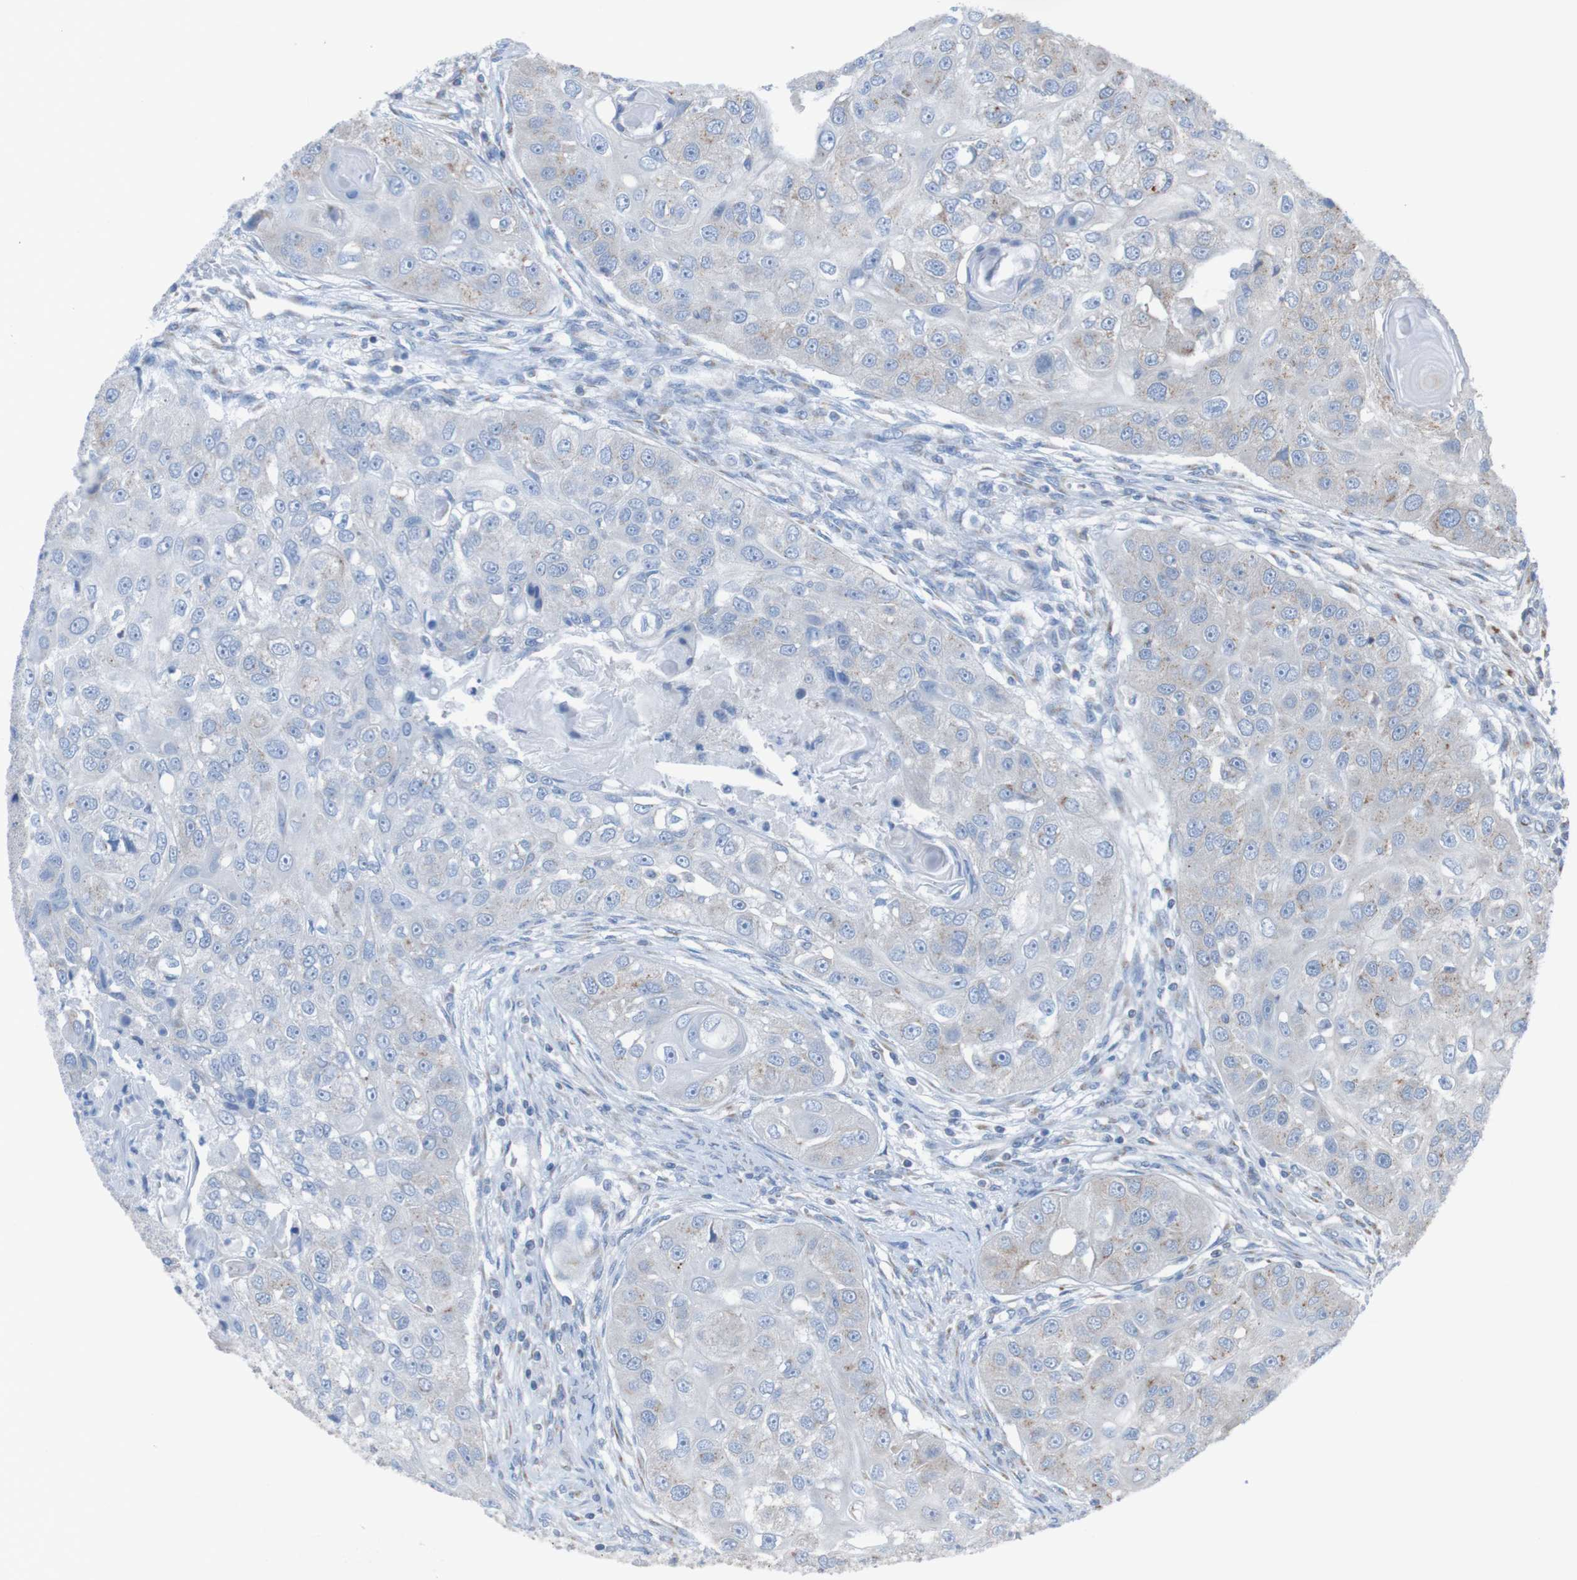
{"staining": {"intensity": "weak", "quantity": "<25%", "location": "cytoplasmic/membranous"}, "tissue": "head and neck cancer", "cell_type": "Tumor cells", "image_type": "cancer", "snomed": [{"axis": "morphology", "description": "Normal tissue, NOS"}, {"axis": "morphology", "description": "Squamous cell carcinoma, NOS"}, {"axis": "topography", "description": "Skeletal muscle"}, {"axis": "topography", "description": "Head-Neck"}], "caption": "Micrograph shows no significant protein positivity in tumor cells of head and neck cancer (squamous cell carcinoma). (DAB (3,3'-diaminobenzidine) IHC, high magnification).", "gene": "MINAR1", "patient": {"sex": "male", "age": 51}}